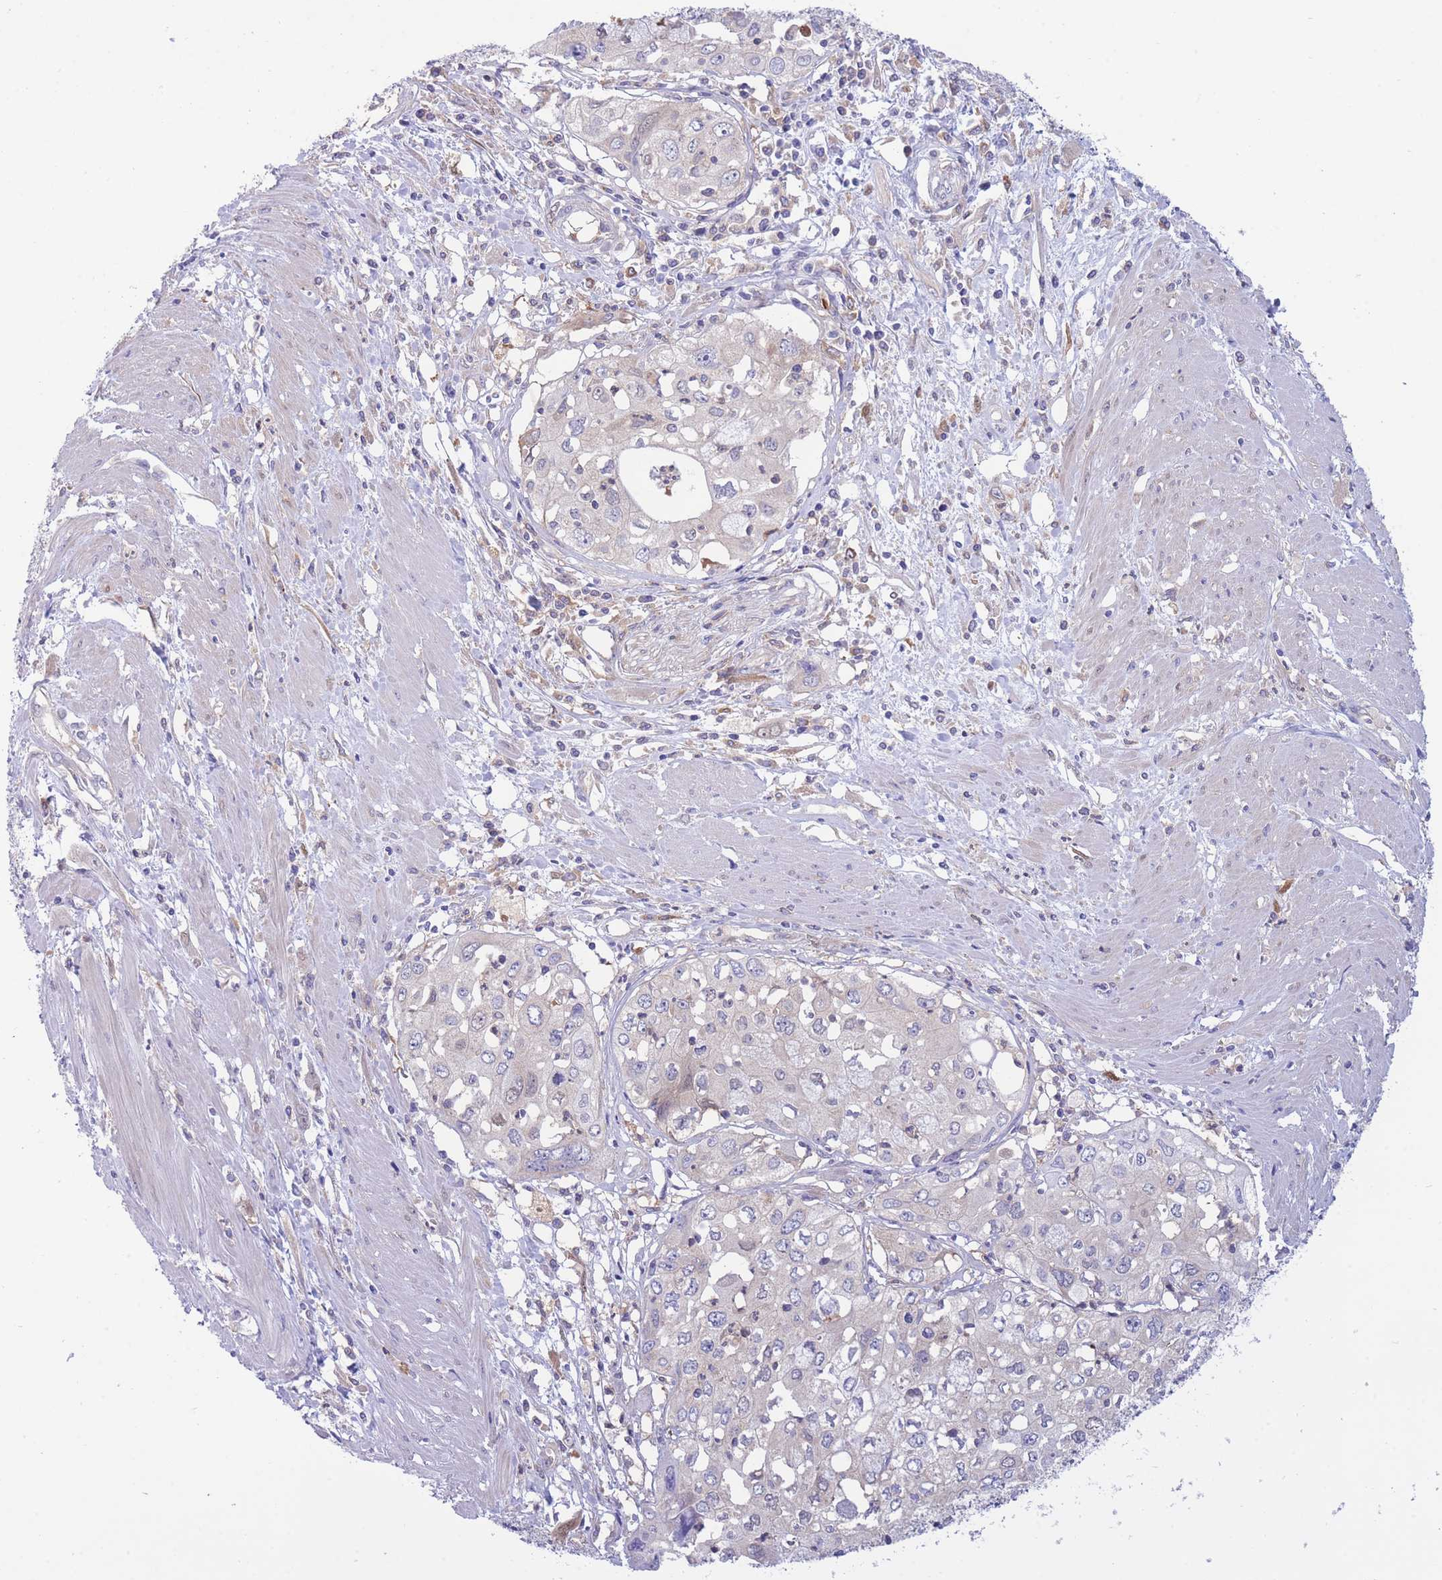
{"staining": {"intensity": "negative", "quantity": "none", "location": "none"}, "tissue": "cervical cancer", "cell_type": "Tumor cells", "image_type": "cancer", "snomed": [{"axis": "morphology", "description": "Squamous cell carcinoma, NOS"}, {"axis": "topography", "description": "Cervix"}], "caption": "Immunohistochemical staining of cervical cancer (squamous cell carcinoma) reveals no significant expression in tumor cells.", "gene": "NAMPT", "patient": {"sex": "female", "age": 31}}